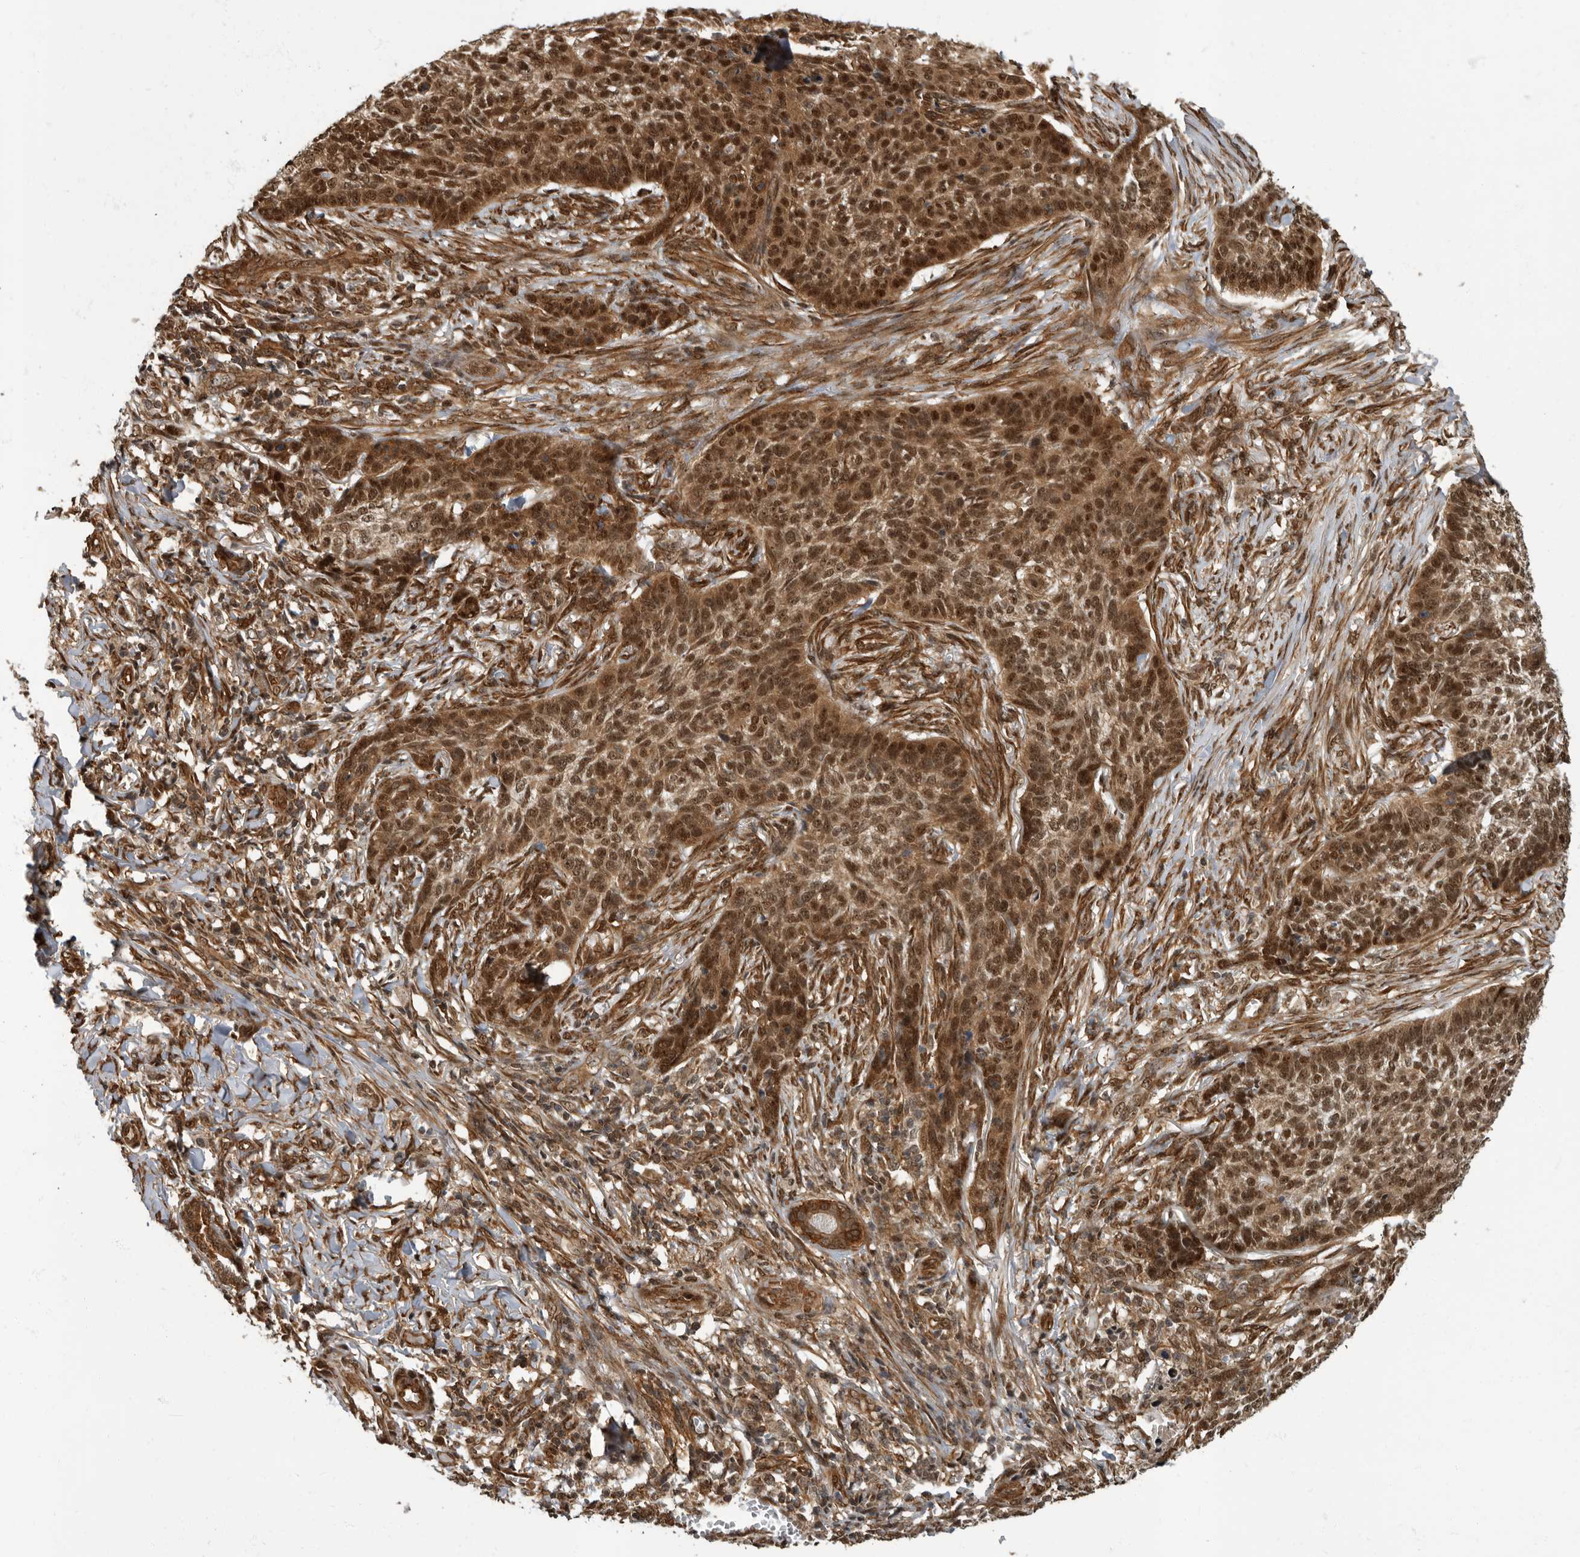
{"staining": {"intensity": "strong", "quantity": ">75%", "location": "cytoplasmic/membranous,nuclear"}, "tissue": "skin cancer", "cell_type": "Tumor cells", "image_type": "cancer", "snomed": [{"axis": "morphology", "description": "Basal cell carcinoma"}, {"axis": "topography", "description": "Skin"}], "caption": "Immunohistochemical staining of skin basal cell carcinoma shows high levels of strong cytoplasmic/membranous and nuclear protein expression in about >75% of tumor cells. The protein is stained brown, and the nuclei are stained in blue (DAB (3,3'-diaminobenzidine) IHC with brightfield microscopy, high magnification).", "gene": "VPS50", "patient": {"sex": "male", "age": 85}}